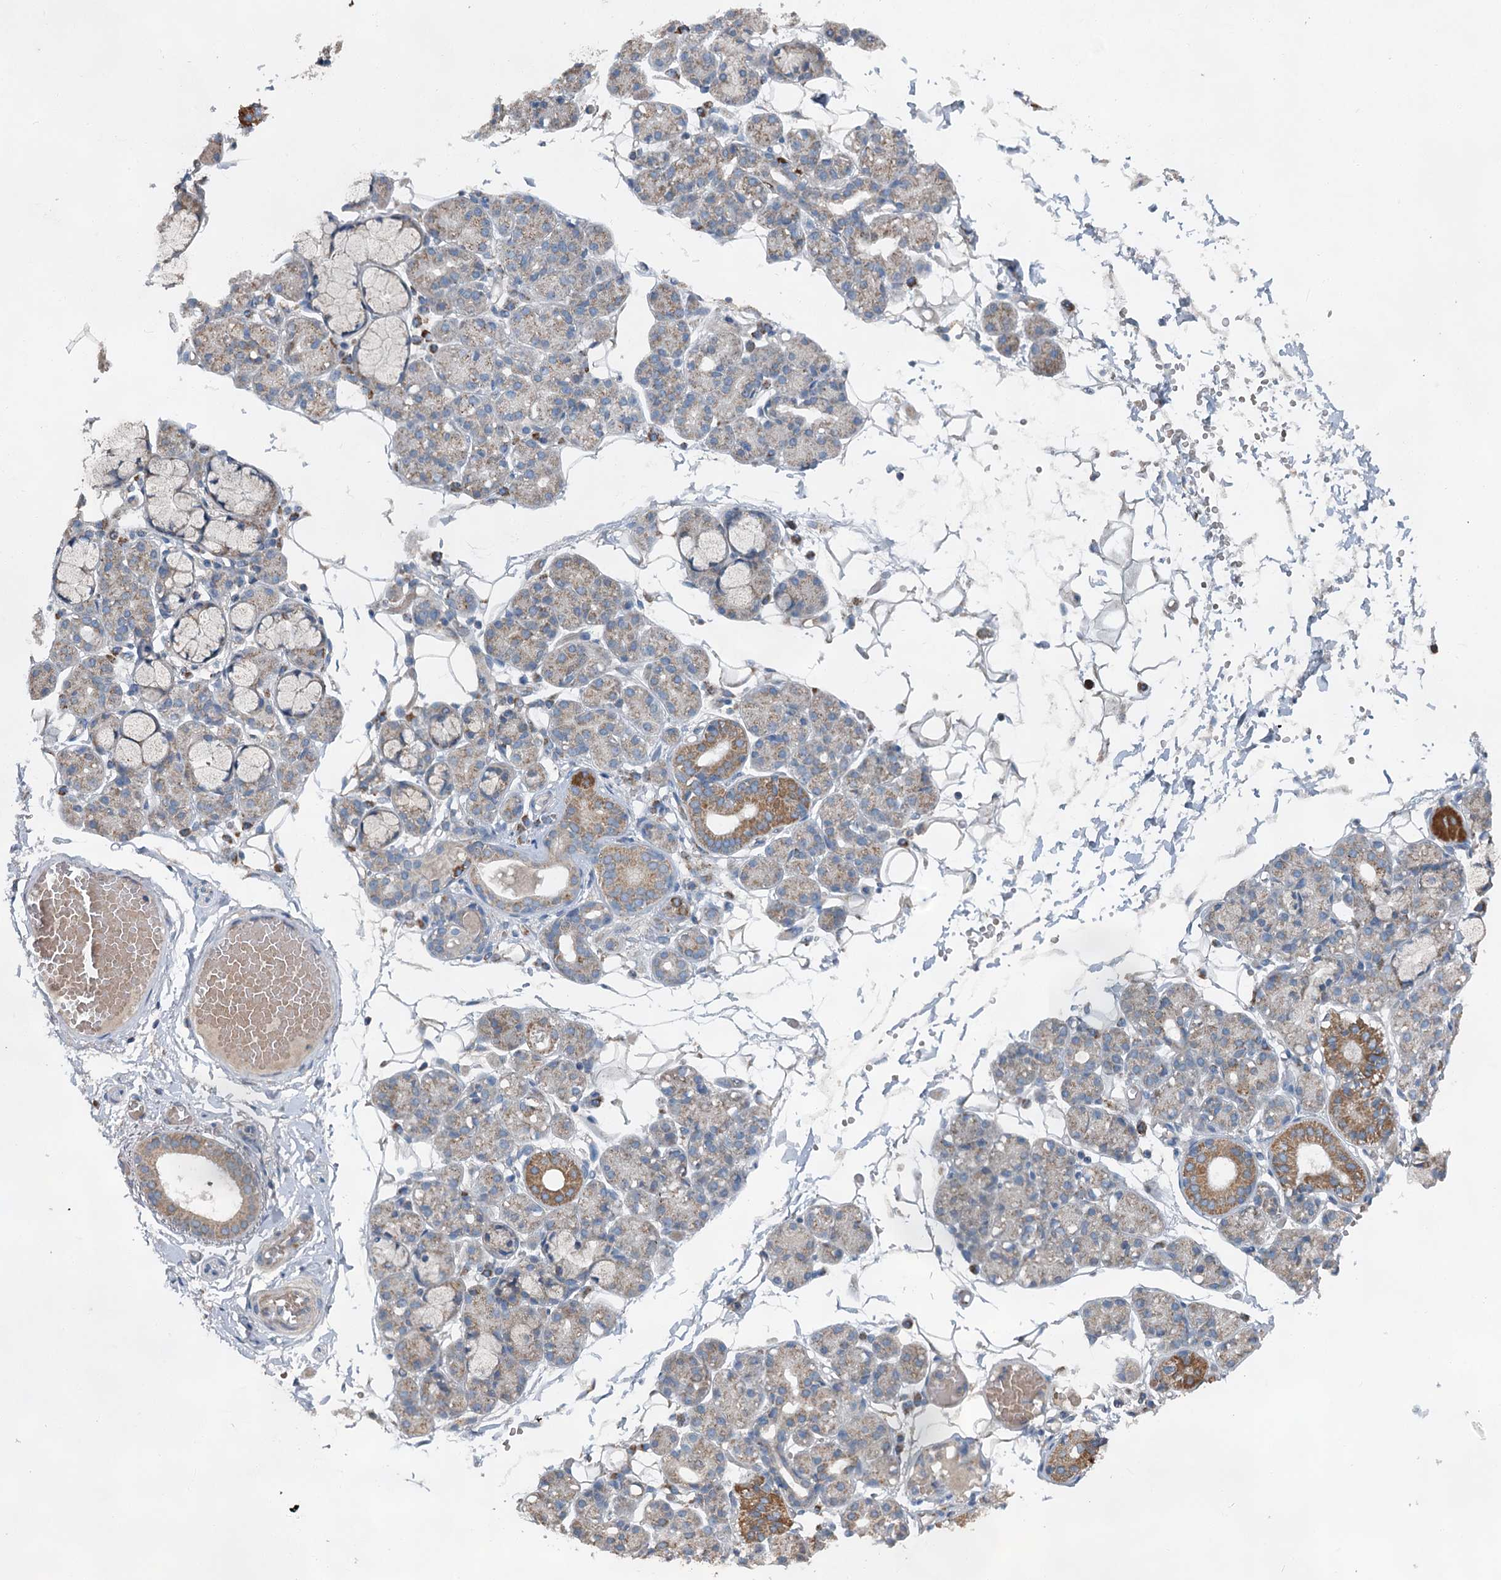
{"staining": {"intensity": "moderate", "quantity": "<25%", "location": "cytoplasmic/membranous"}, "tissue": "salivary gland", "cell_type": "Glandular cells", "image_type": "normal", "snomed": [{"axis": "morphology", "description": "Normal tissue, NOS"}, {"axis": "topography", "description": "Salivary gland"}], "caption": "Approximately <25% of glandular cells in benign human salivary gland display moderate cytoplasmic/membranous protein expression as visualized by brown immunohistochemical staining.", "gene": "HAUS2", "patient": {"sex": "male", "age": 63}}